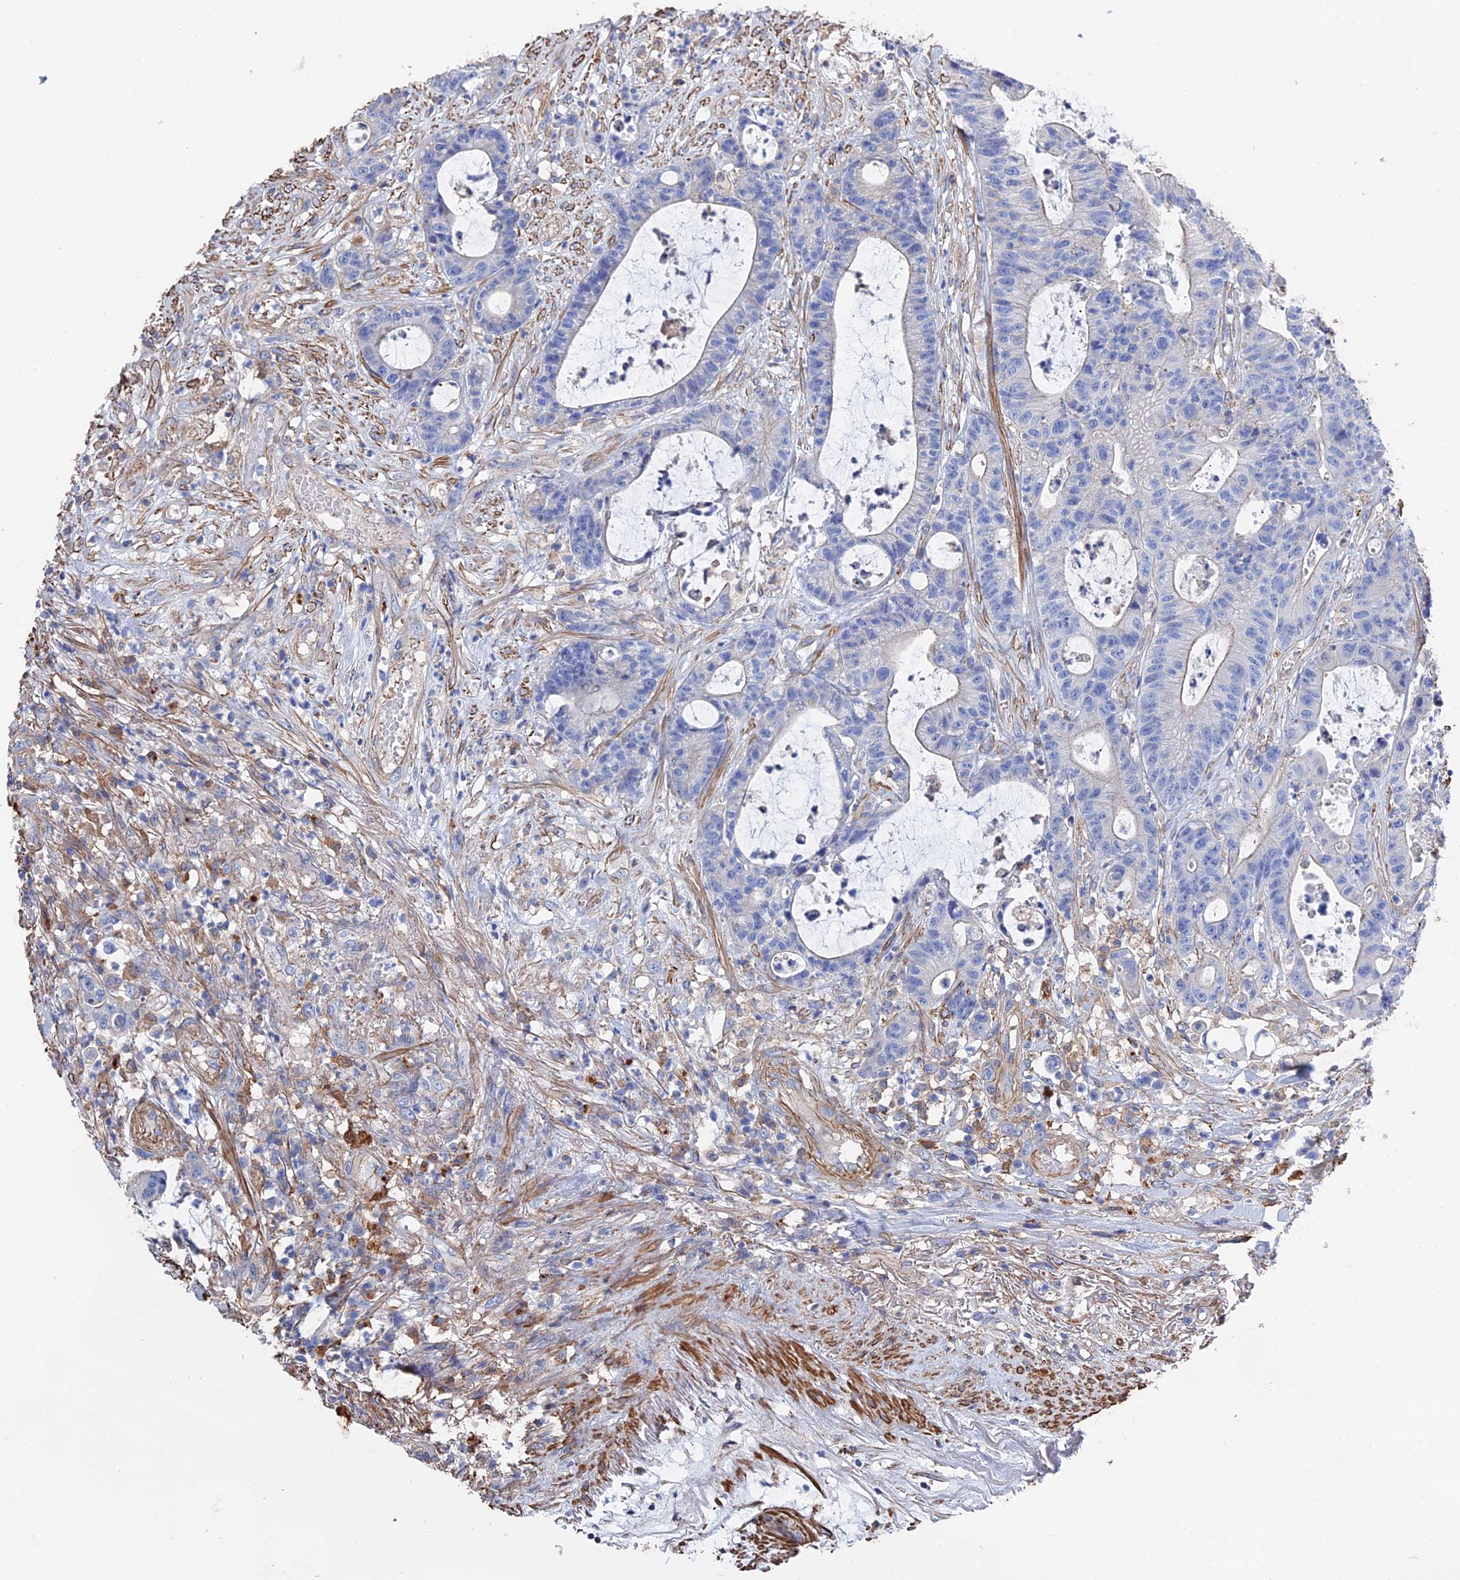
{"staining": {"intensity": "negative", "quantity": "none", "location": "none"}, "tissue": "colorectal cancer", "cell_type": "Tumor cells", "image_type": "cancer", "snomed": [{"axis": "morphology", "description": "Adenocarcinoma, NOS"}, {"axis": "topography", "description": "Colon"}], "caption": "The immunohistochemistry photomicrograph has no significant staining in tumor cells of adenocarcinoma (colorectal) tissue.", "gene": "STRA6", "patient": {"sex": "female", "age": 84}}